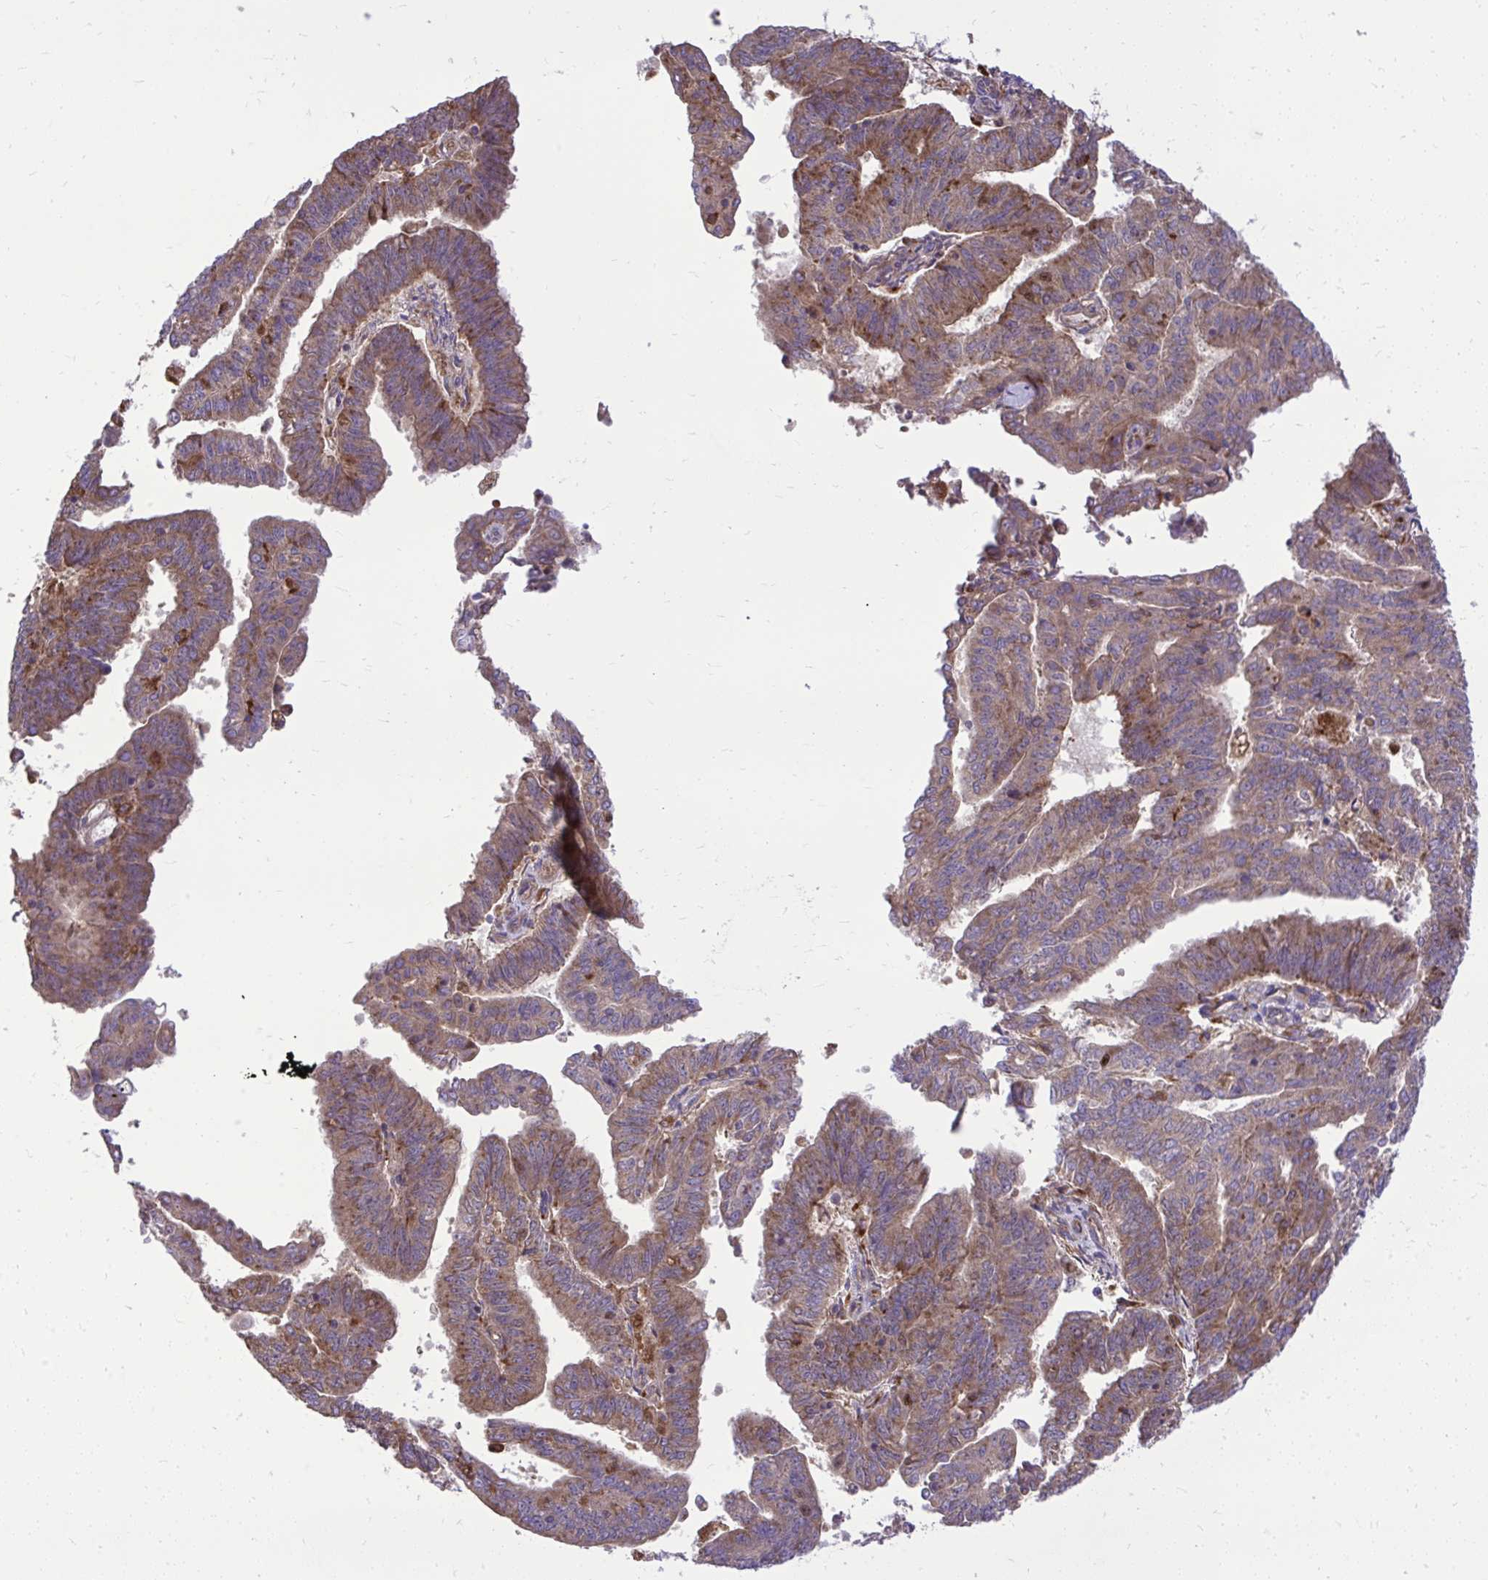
{"staining": {"intensity": "moderate", "quantity": ">75%", "location": "cytoplasmic/membranous"}, "tissue": "endometrial cancer", "cell_type": "Tumor cells", "image_type": "cancer", "snomed": [{"axis": "morphology", "description": "Adenocarcinoma, NOS"}, {"axis": "topography", "description": "Endometrium"}], "caption": "Brown immunohistochemical staining in adenocarcinoma (endometrial) reveals moderate cytoplasmic/membranous staining in about >75% of tumor cells.", "gene": "PAIP2", "patient": {"sex": "female", "age": 82}}